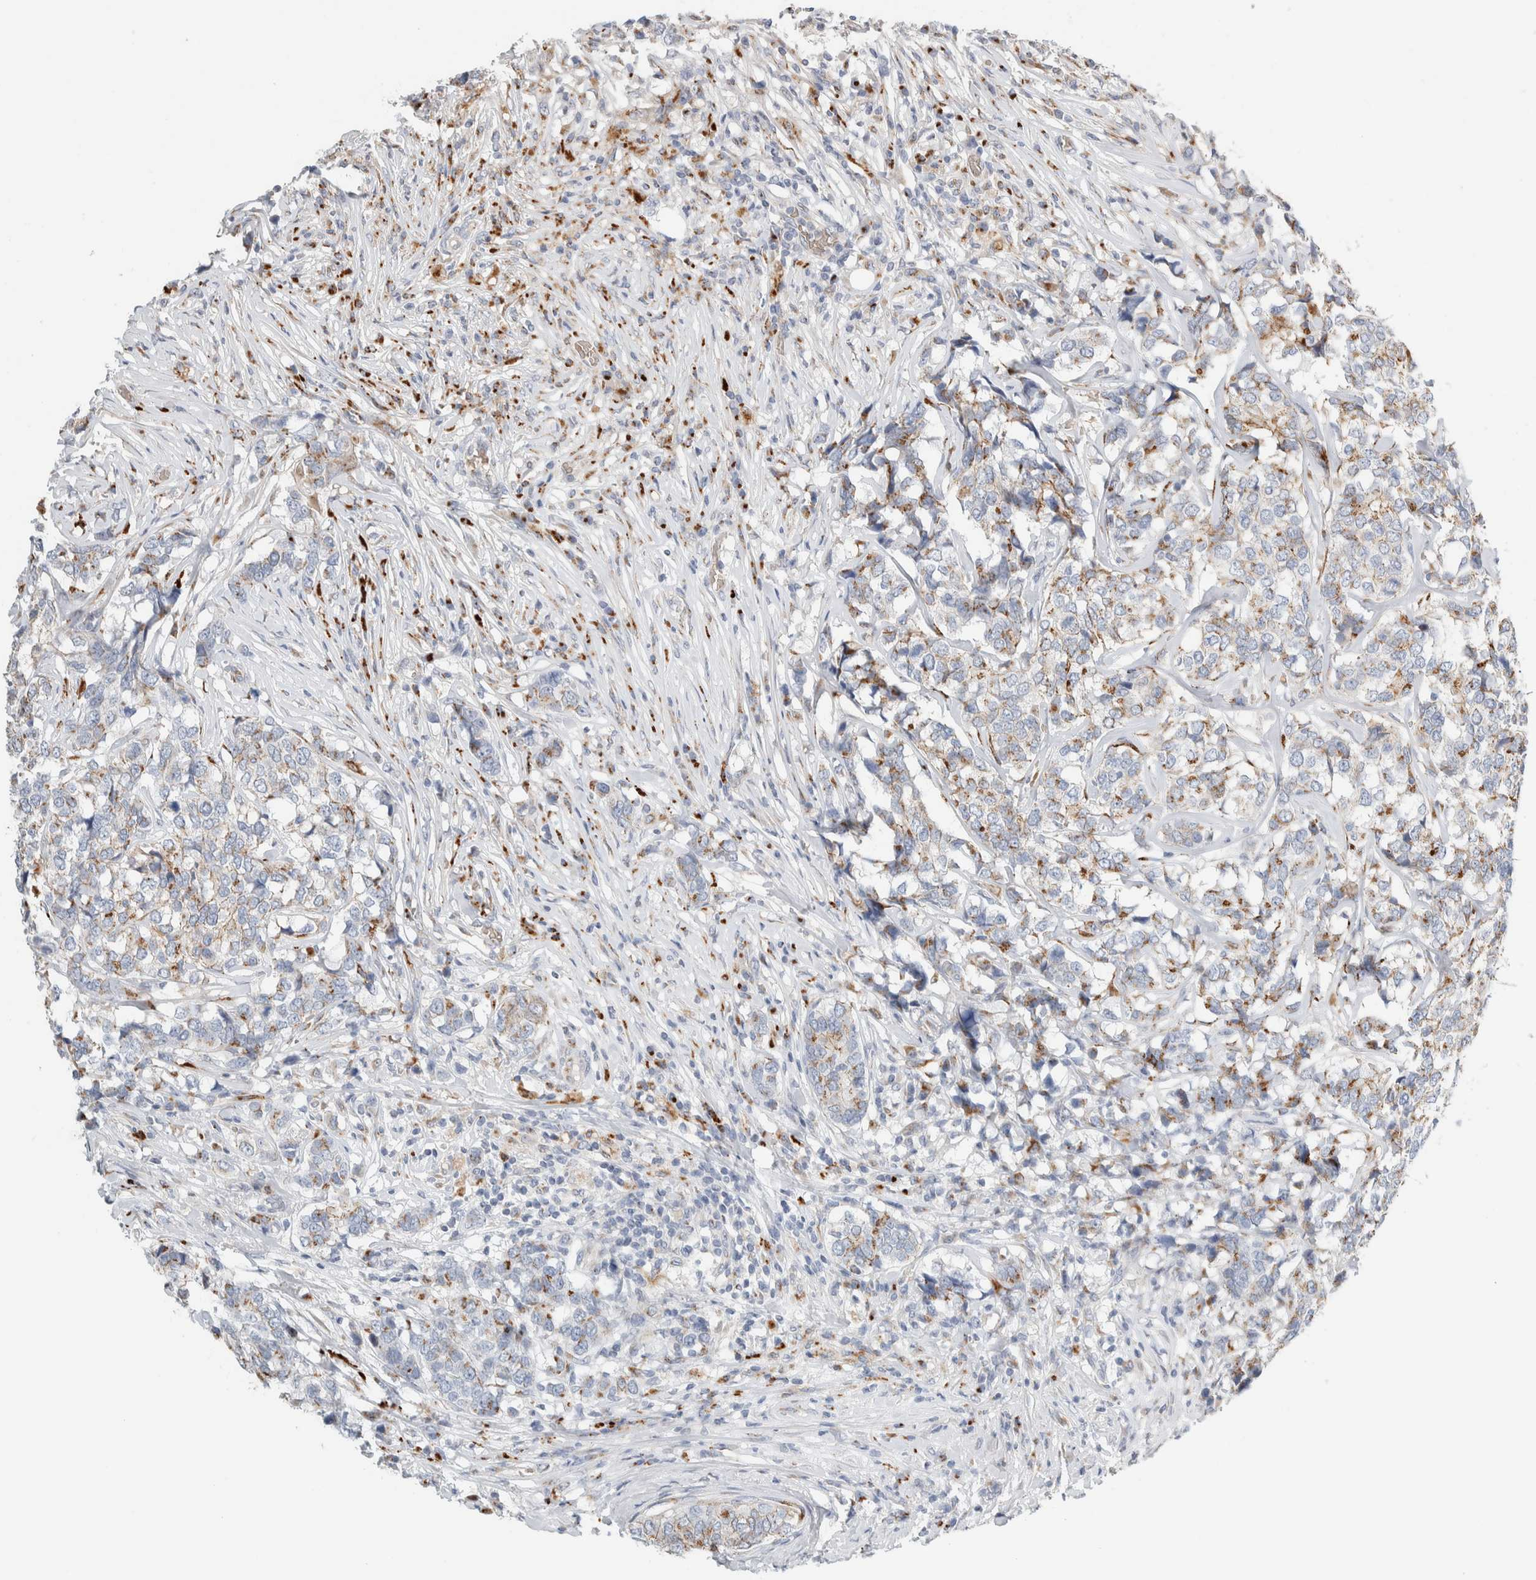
{"staining": {"intensity": "moderate", "quantity": ">75%", "location": "cytoplasmic/membranous"}, "tissue": "breast cancer", "cell_type": "Tumor cells", "image_type": "cancer", "snomed": [{"axis": "morphology", "description": "Lobular carcinoma"}, {"axis": "topography", "description": "Breast"}], "caption": "About >75% of tumor cells in lobular carcinoma (breast) reveal moderate cytoplasmic/membranous protein staining as visualized by brown immunohistochemical staining.", "gene": "SLC38A10", "patient": {"sex": "female", "age": 59}}